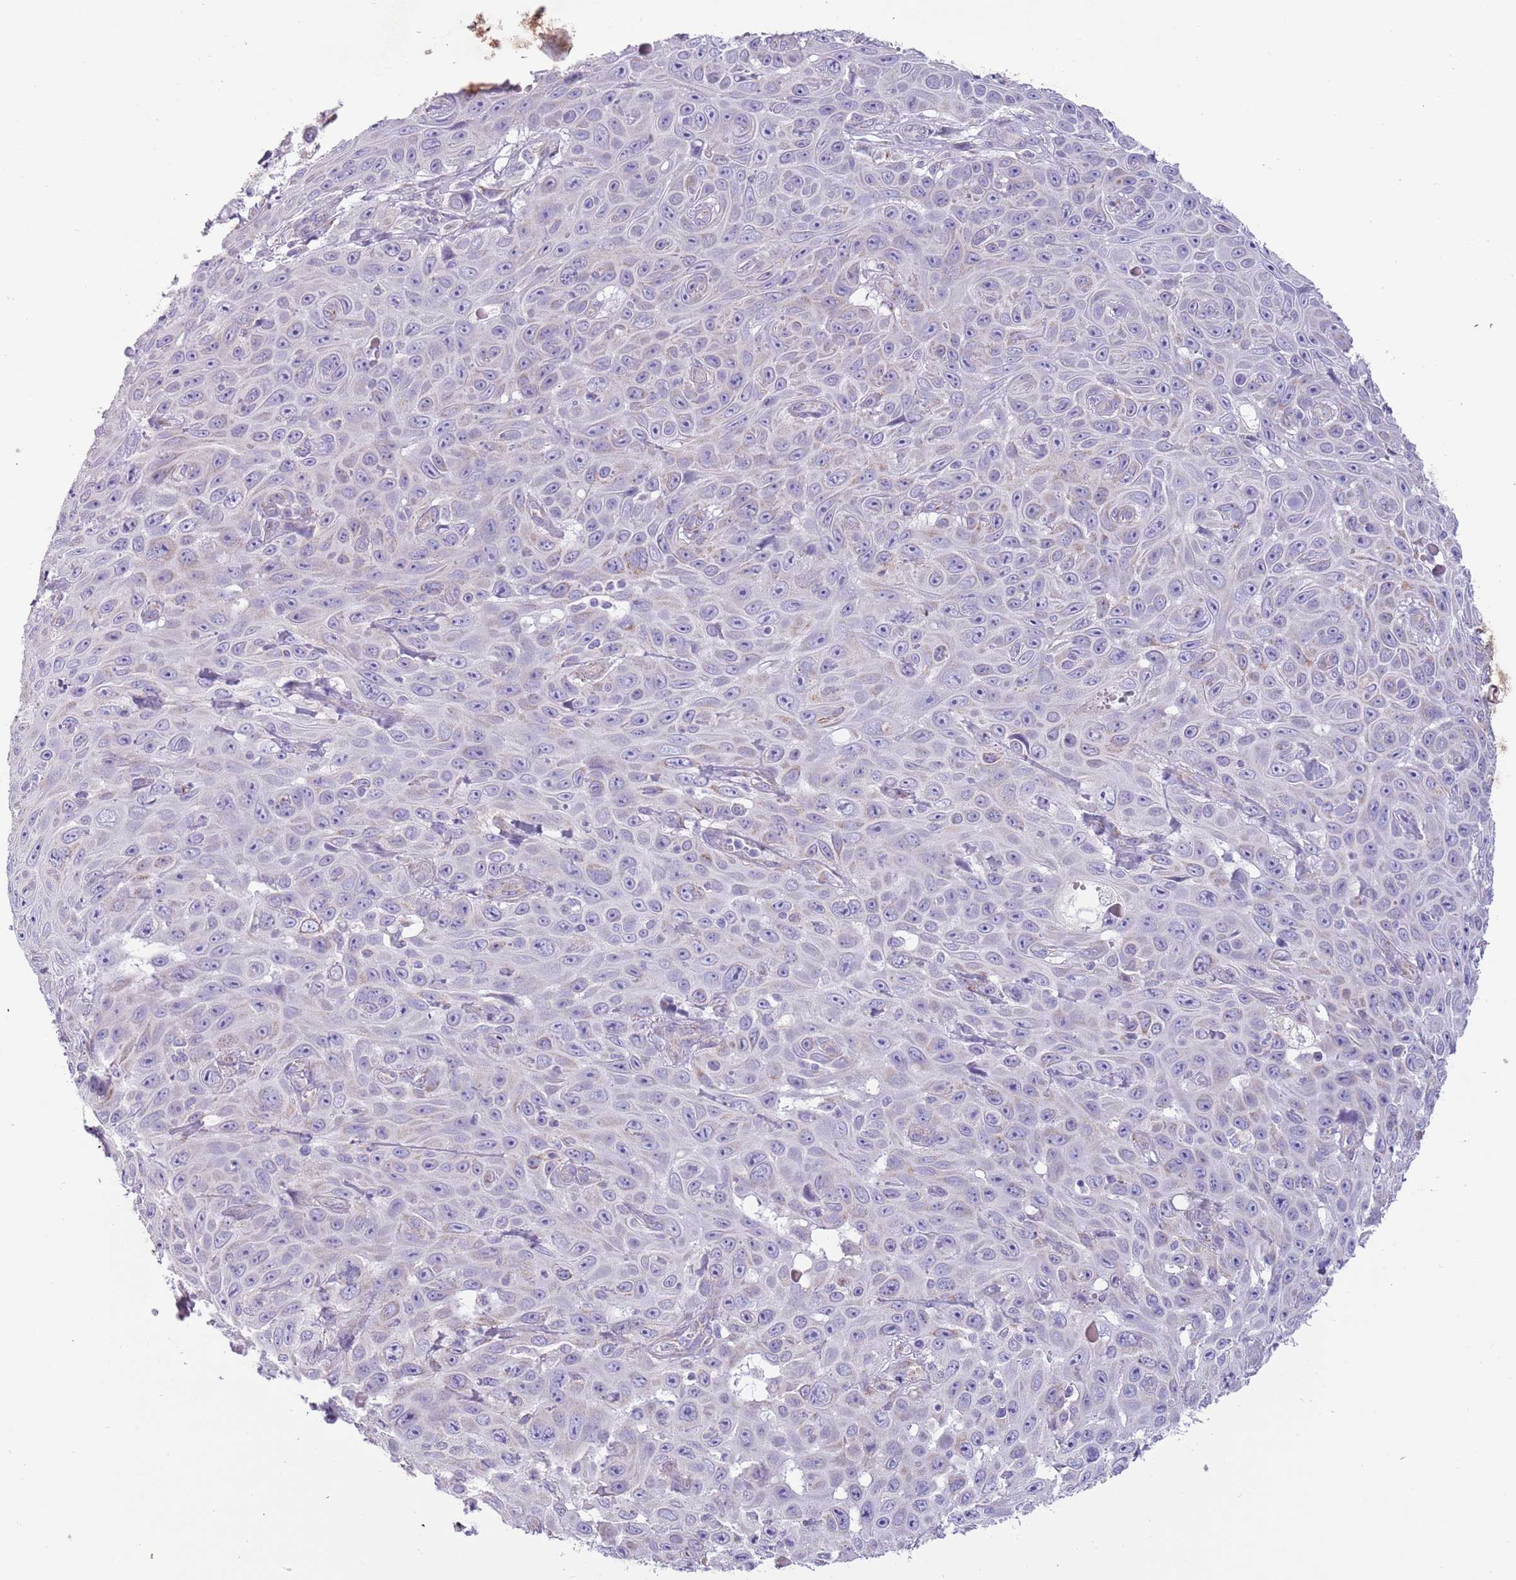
{"staining": {"intensity": "negative", "quantity": "none", "location": "none"}, "tissue": "skin cancer", "cell_type": "Tumor cells", "image_type": "cancer", "snomed": [{"axis": "morphology", "description": "Squamous cell carcinoma, NOS"}, {"axis": "topography", "description": "Skin"}], "caption": "An immunohistochemistry (IHC) photomicrograph of skin squamous cell carcinoma is shown. There is no staining in tumor cells of skin squamous cell carcinoma.", "gene": "RNF222", "patient": {"sex": "male", "age": 82}}